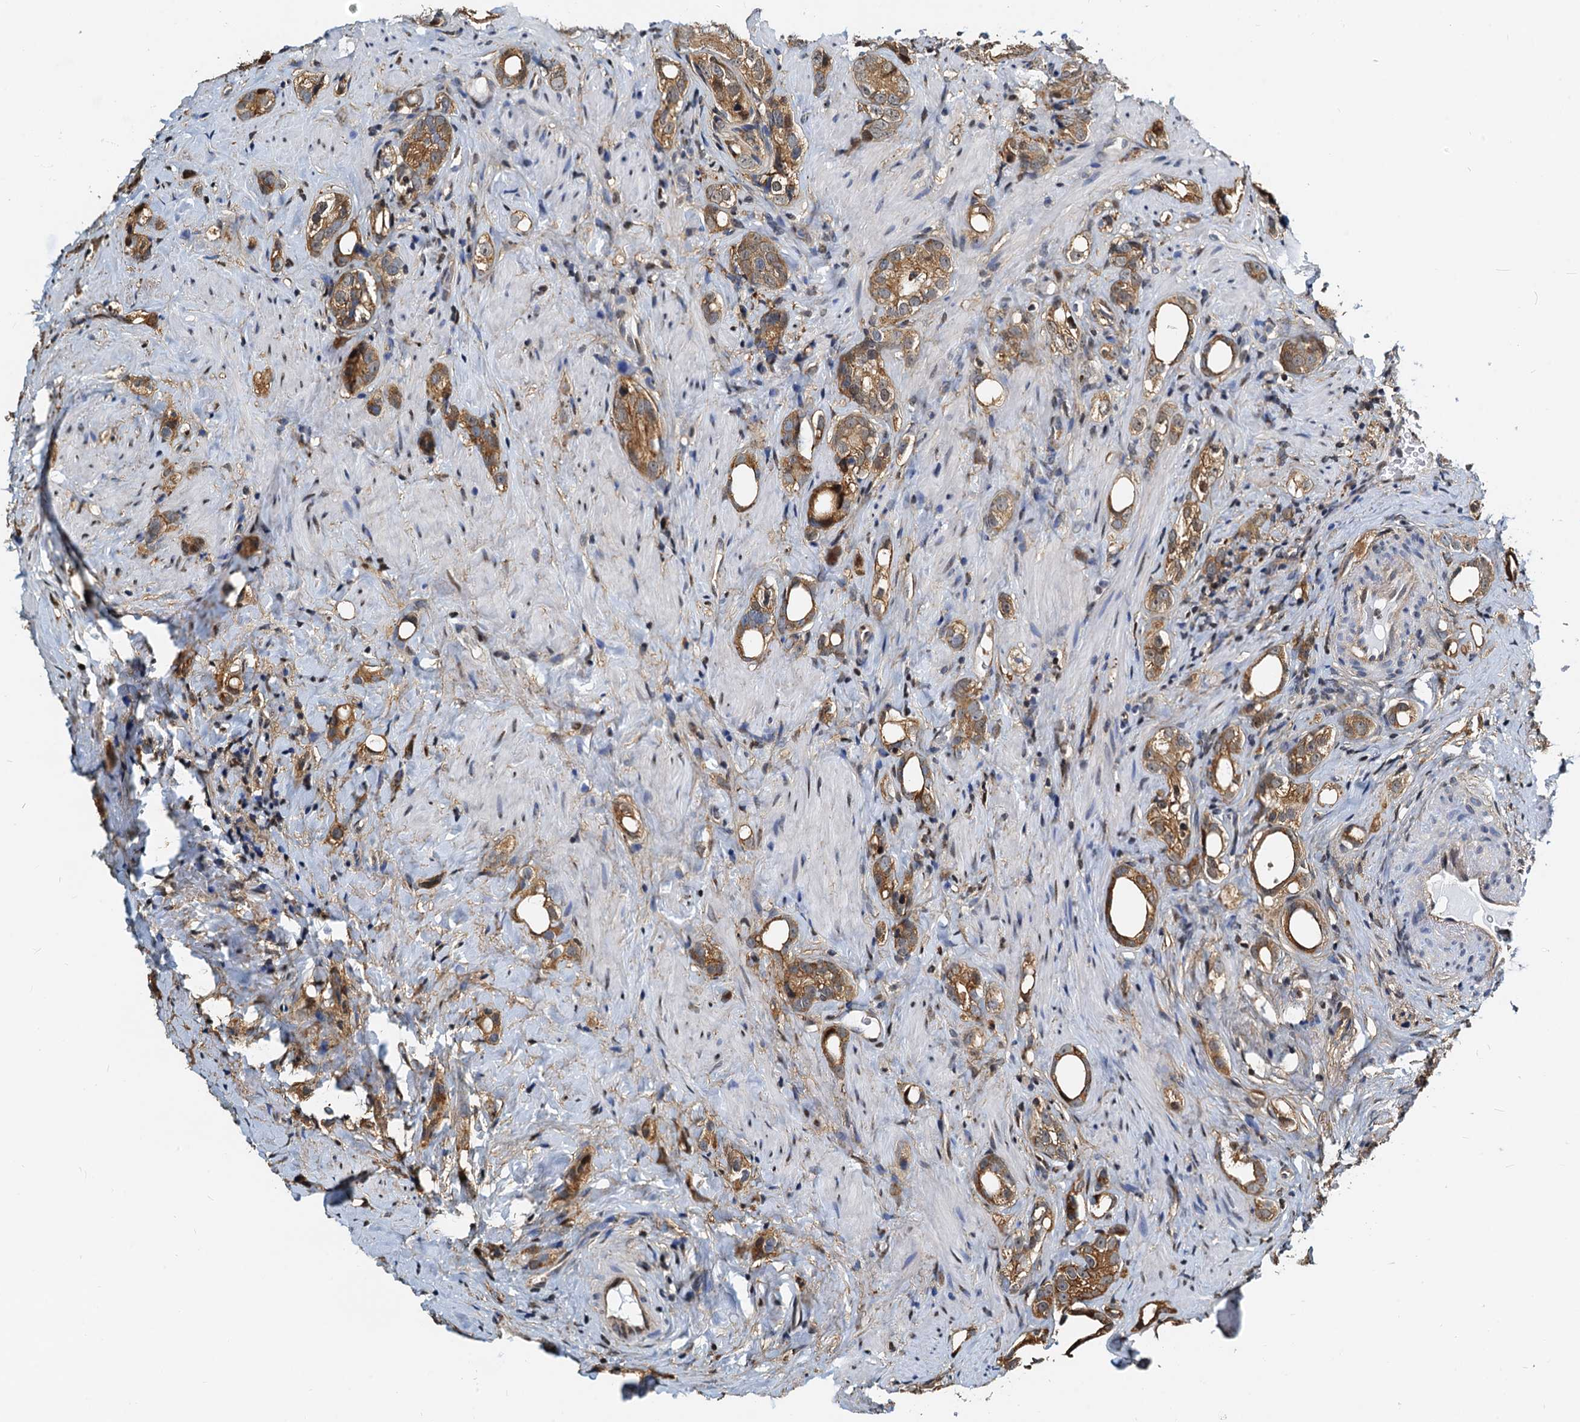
{"staining": {"intensity": "moderate", "quantity": ">75%", "location": "cytoplasmic/membranous"}, "tissue": "prostate cancer", "cell_type": "Tumor cells", "image_type": "cancer", "snomed": [{"axis": "morphology", "description": "Adenocarcinoma, High grade"}, {"axis": "topography", "description": "Prostate"}], "caption": "This histopathology image exhibits immunohistochemistry (IHC) staining of prostate cancer (adenocarcinoma (high-grade)), with medium moderate cytoplasmic/membranous expression in about >75% of tumor cells.", "gene": "PTGES3", "patient": {"sex": "male", "age": 63}}